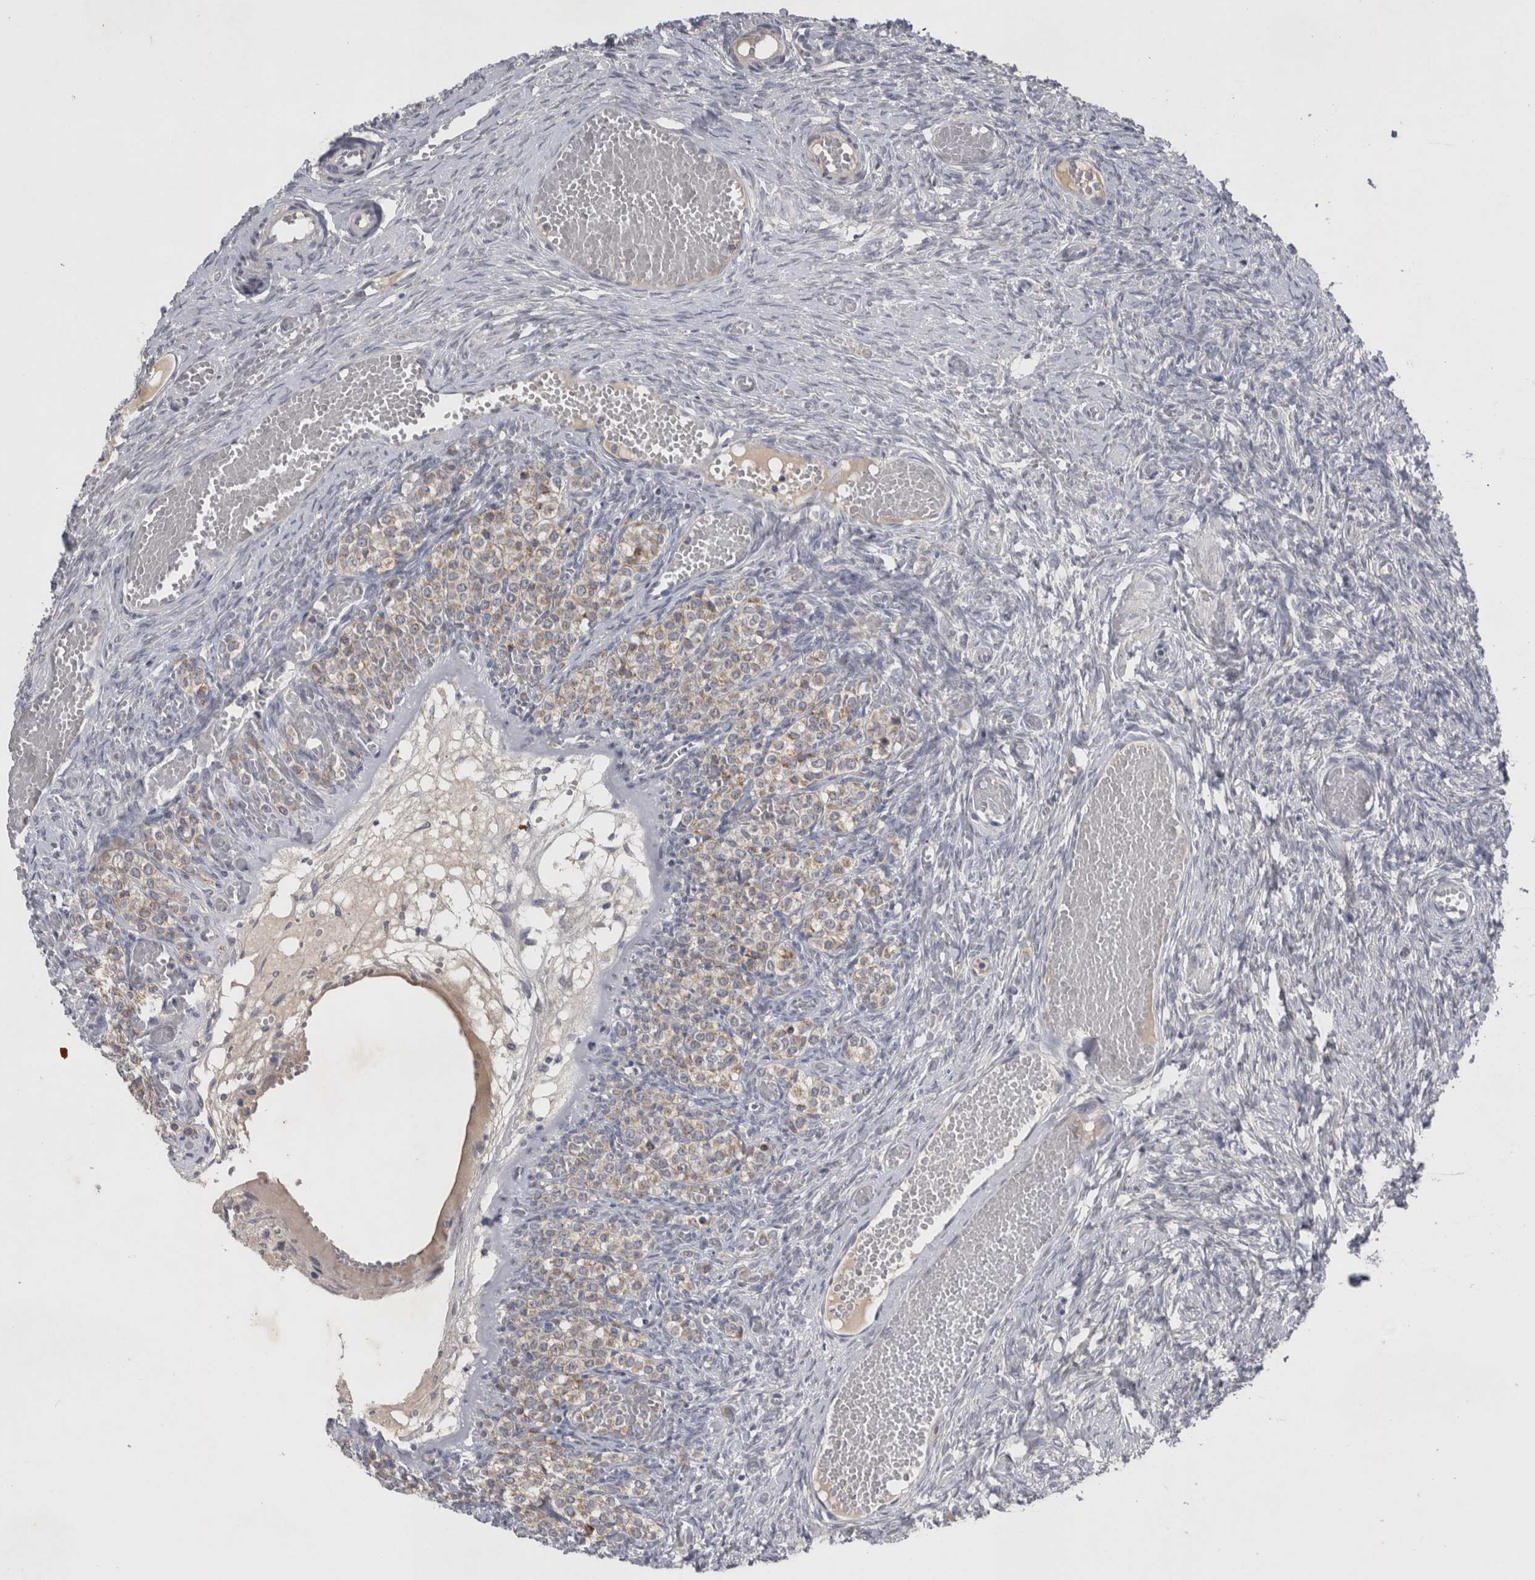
{"staining": {"intensity": "negative", "quantity": "none", "location": "none"}, "tissue": "ovary", "cell_type": "Ovarian stroma cells", "image_type": "normal", "snomed": [{"axis": "morphology", "description": "Adenocarcinoma, NOS"}, {"axis": "topography", "description": "Endometrium"}], "caption": "This is an immunohistochemistry (IHC) photomicrograph of unremarkable human ovary. There is no positivity in ovarian stroma cells.", "gene": "SLC22A11", "patient": {"sex": "female", "age": 32}}